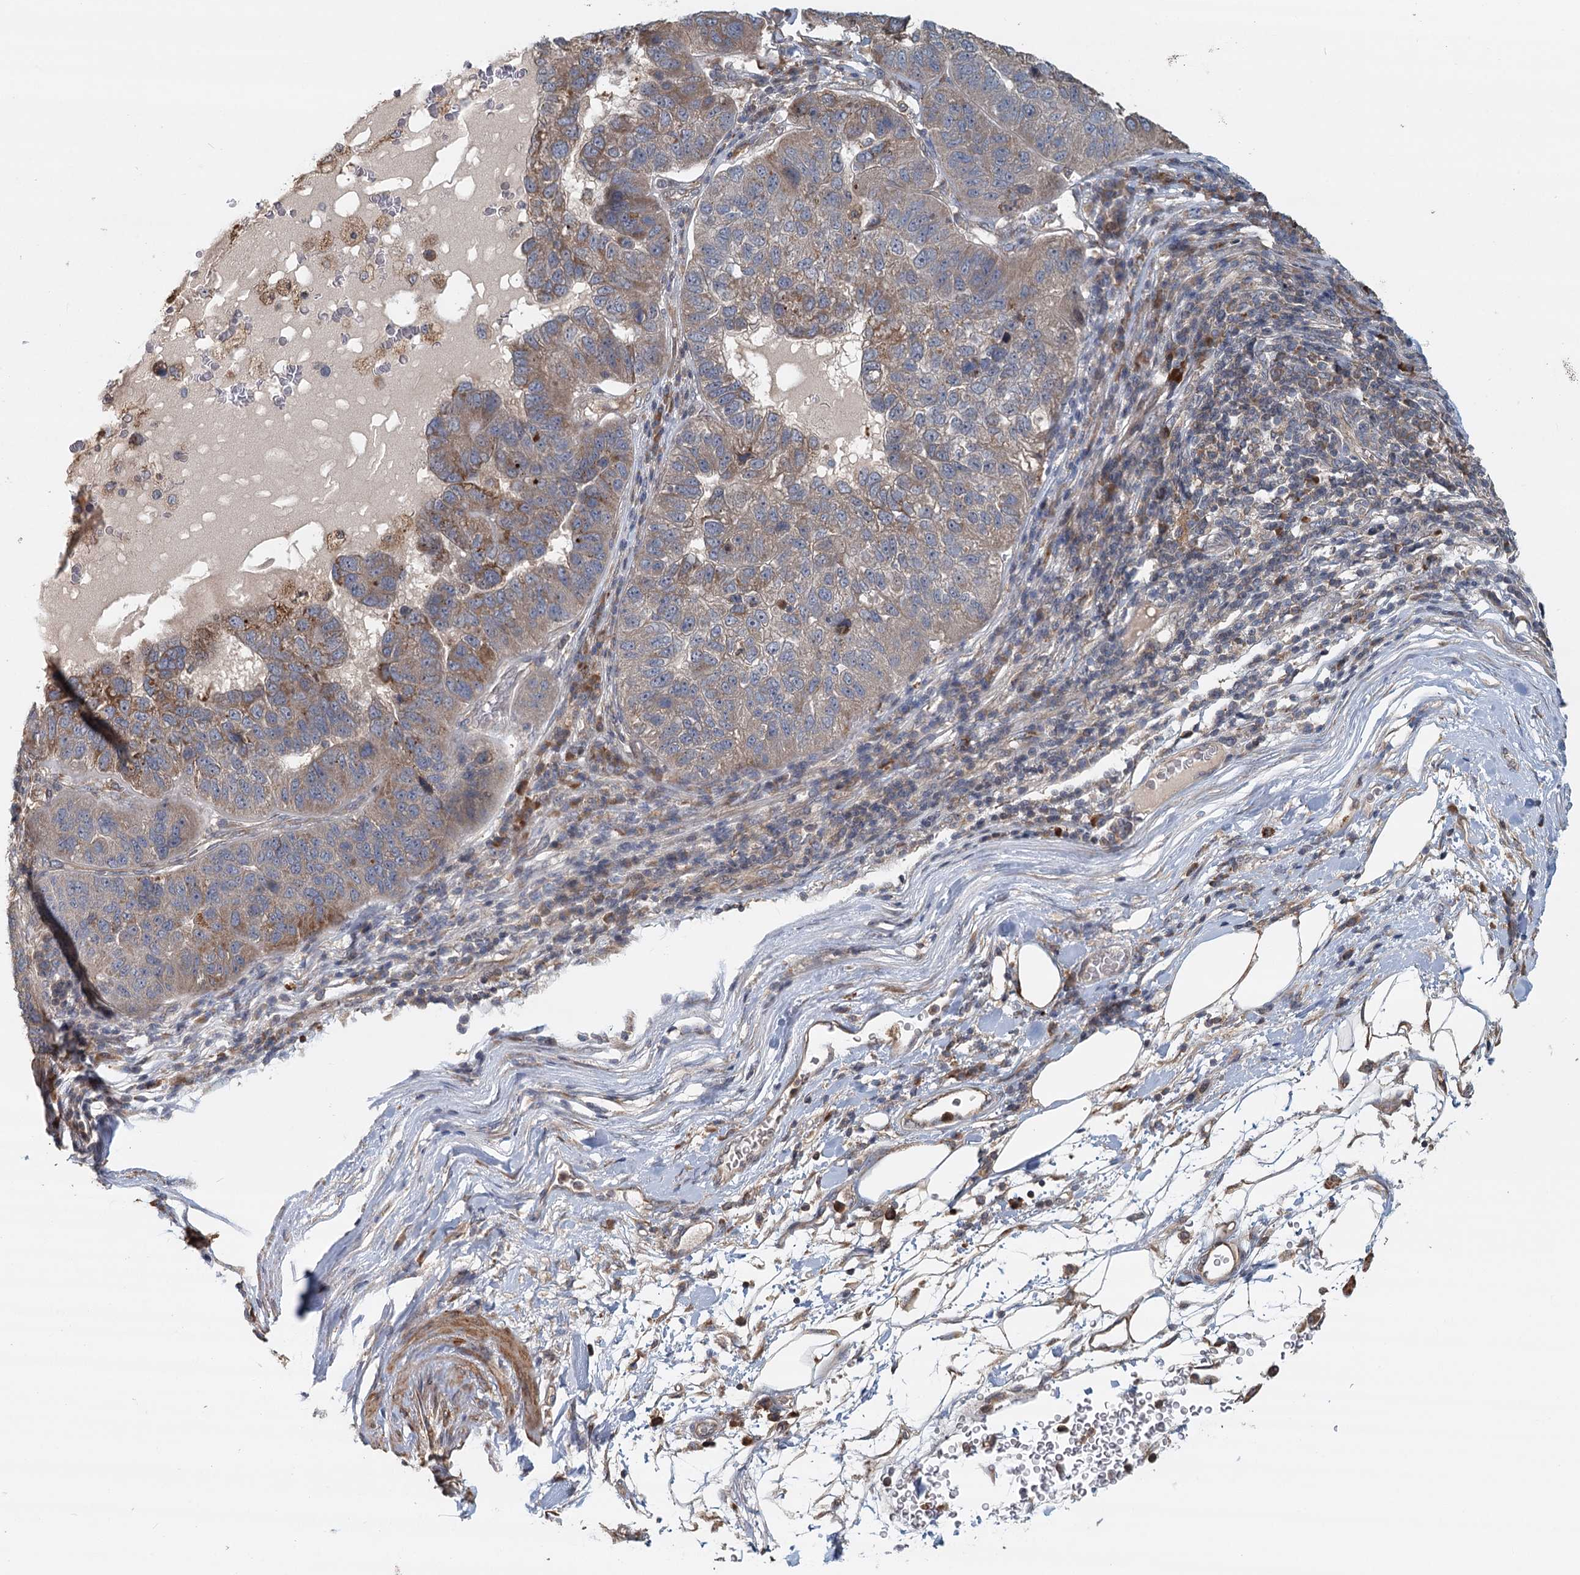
{"staining": {"intensity": "moderate", "quantity": "<25%", "location": "cytoplasmic/membranous"}, "tissue": "pancreatic cancer", "cell_type": "Tumor cells", "image_type": "cancer", "snomed": [{"axis": "morphology", "description": "Adenocarcinoma, NOS"}, {"axis": "topography", "description": "Pancreas"}], "caption": "A brown stain shows moderate cytoplasmic/membranous staining of a protein in adenocarcinoma (pancreatic) tumor cells.", "gene": "RNF111", "patient": {"sex": "female", "age": 61}}